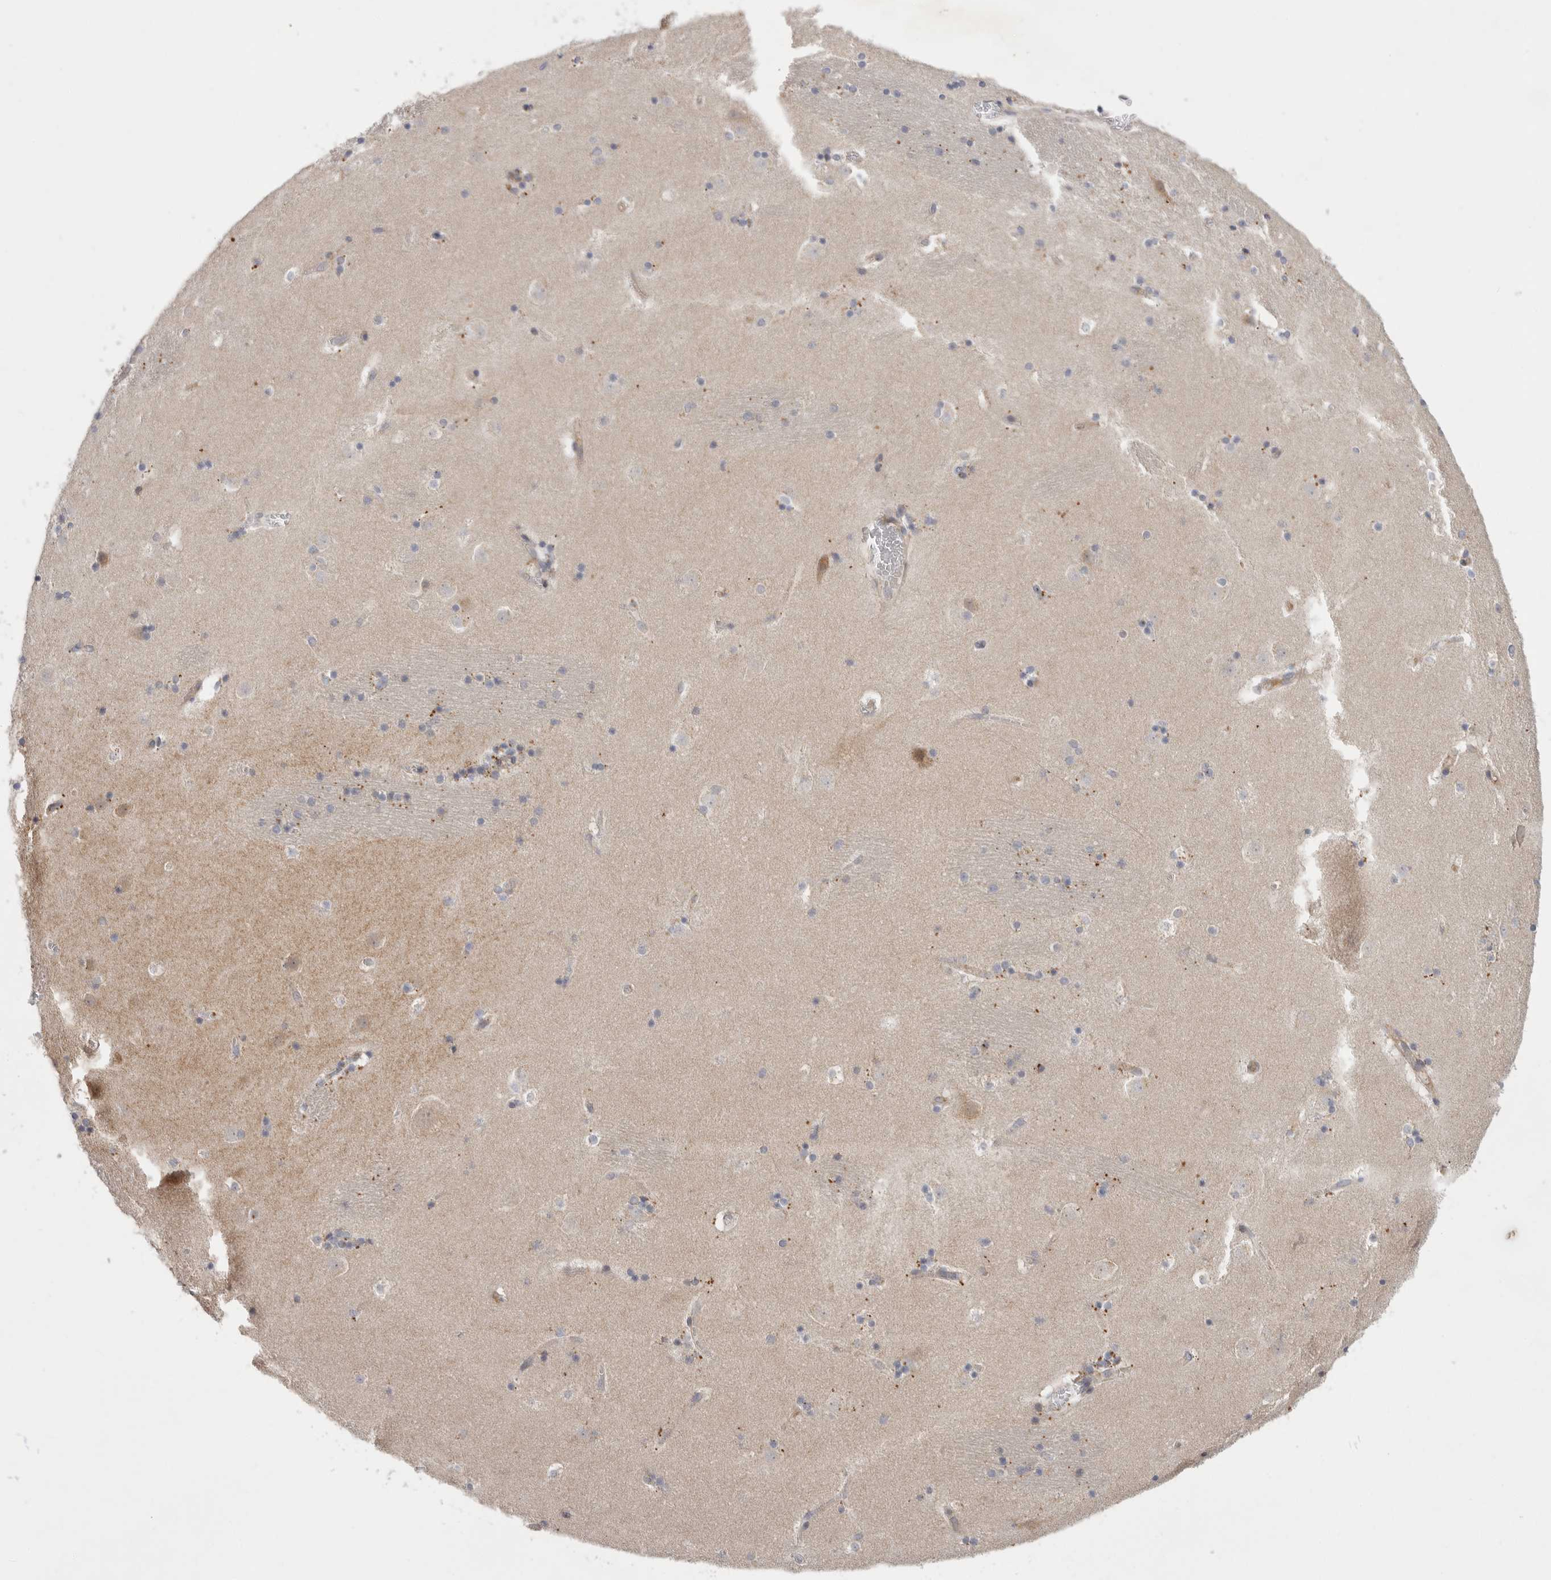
{"staining": {"intensity": "moderate", "quantity": "<25%", "location": "cytoplasmic/membranous"}, "tissue": "caudate", "cell_type": "Glial cells", "image_type": "normal", "snomed": [{"axis": "morphology", "description": "Normal tissue, NOS"}, {"axis": "topography", "description": "Lateral ventricle wall"}], "caption": "Human caudate stained for a protein (brown) reveals moderate cytoplasmic/membranous positive positivity in about <25% of glial cells.", "gene": "MTFR1L", "patient": {"sex": "male", "age": 45}}